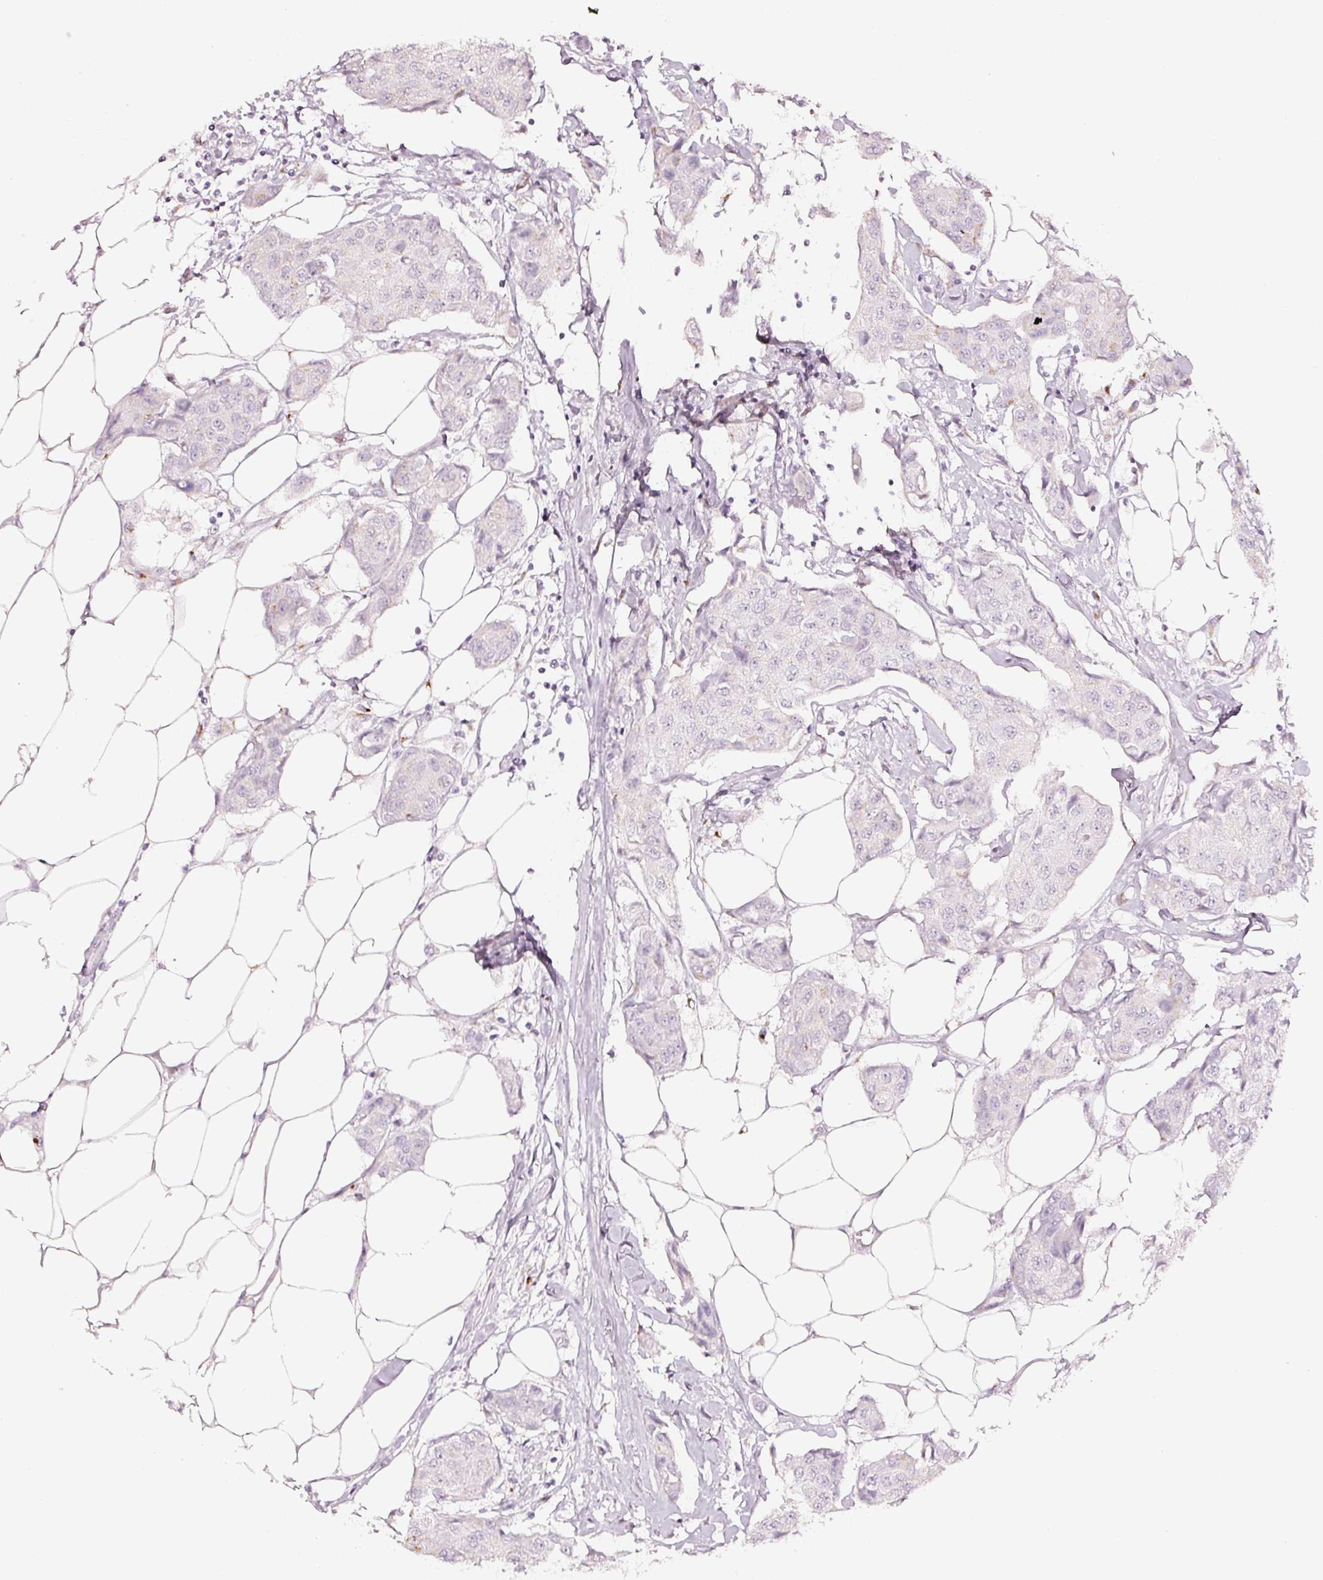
{"staining": {"intensity": "negative", "quantity": "none", "location": "none"}, "tissue": "breast cancer", "cell_type": "Tumor cells", "image_type": "cancer", "snomed": [{"axis": "morphology", "description": "Duct carcinoma"}, {"axis": "topography", "description": "Breast"}, {"axis": "topography", "description": "Lymph node"}], "caption": "High power microscopy micrograph of an immunohistochemistry photomicrograph of breast cancer (infiltrating ductal carcinoma), revealing no significant expression in tumor cells.", "gene": "SDF4", "patient": {"sex": "female", "age": 80}}